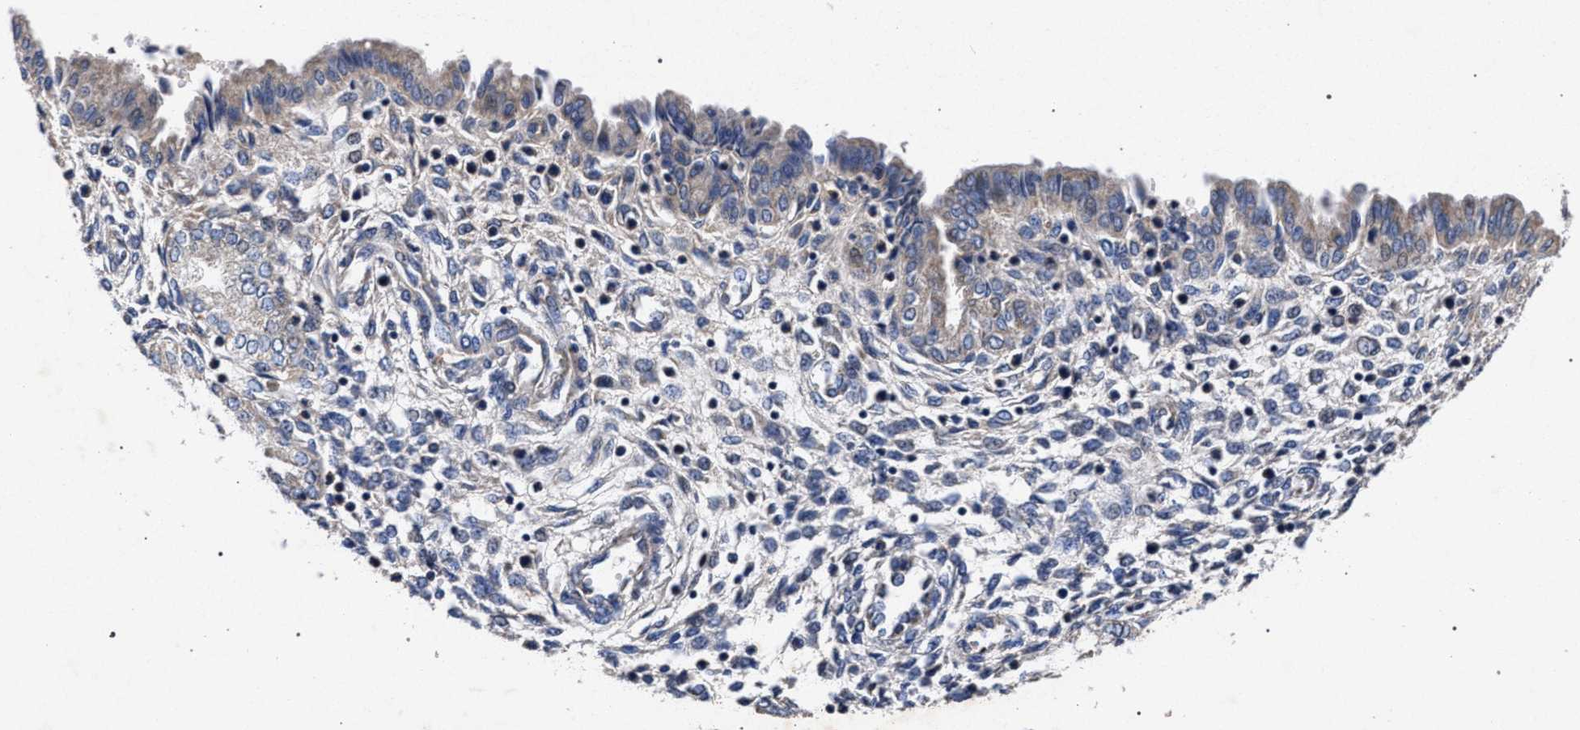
{"staining": {"intensity": "negative", "quantity": "none", "location": "none"}, "tissue": "endometrium", "cell_type": "Cells in endometrial stroma", "image_type": "normal", "snomed": [{"axis": "morphology", "description": "Normal tissue, NOS"}, {"axis": "topography", "description": "Endometrium"}], "caption": "The histopathology image displays no significant expression in cells in endometrial stroma of endometrium.", "gene": "HSD17B14", "patient": {"sex": "female", "age": 33}}